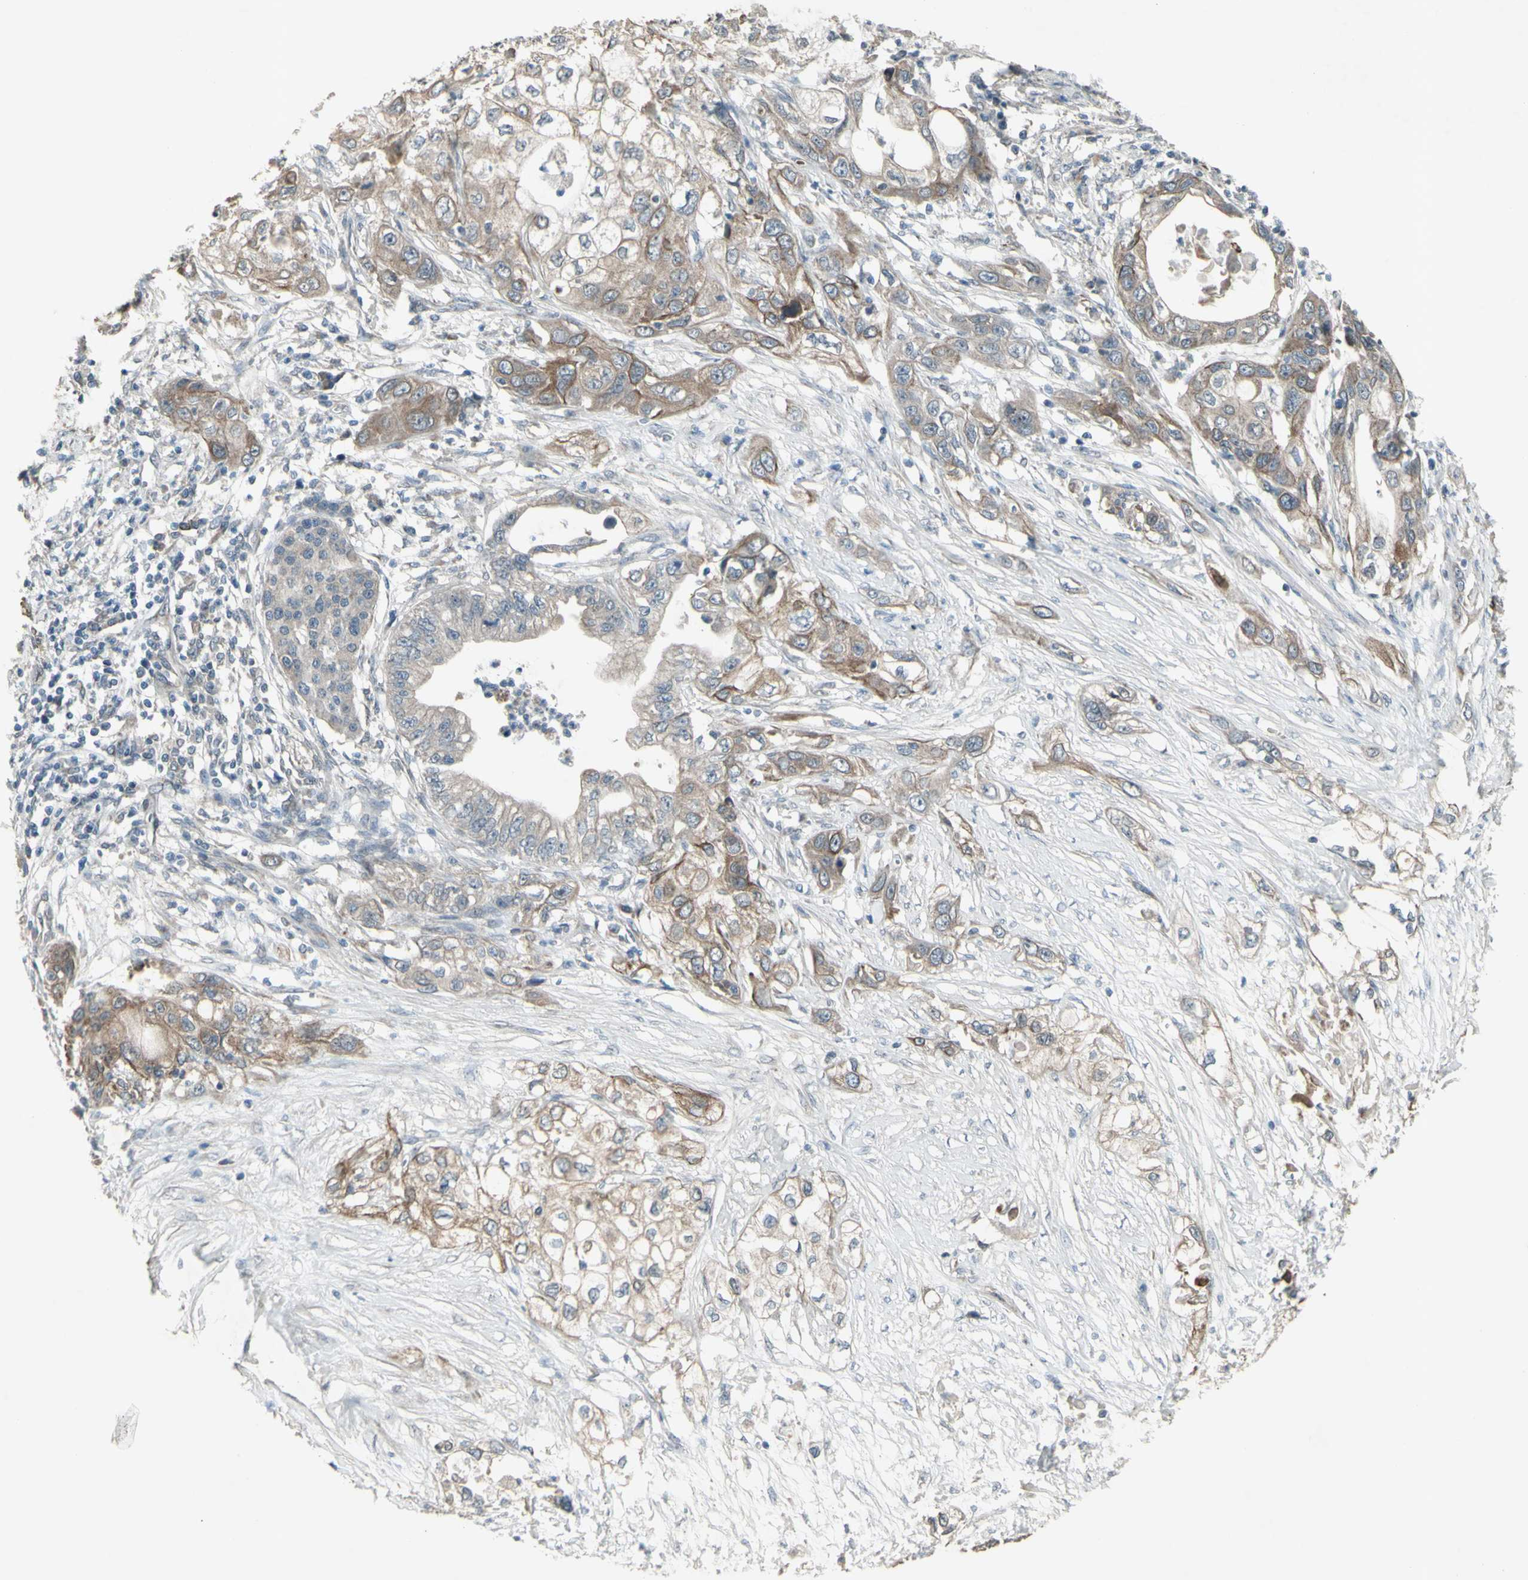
{"staining": {"intensity": "weak", "quantity": ">75%", "location": "cytoplasmic/membranous"}, "tissue": "pancreatic cancer", "cell_type": "Tumor cells", "image_type": "cancer", "snomed": [{"axis": "morphology", "description": "Adenocarcinoma, NOS"}, {"axis": "topography", "description": "Pancreas"}], "caption": "Pancreatic cancer (adenocarcinoma) was stained to show a protein in brown. There is low levels of weak cytoplasmic/membranous expression in approximately >75% of tumor cells. The staining was performed using DAB, with brown indicating positive protein expression. Nuclei are stained blue with hematoxylin.", "gene": "GRAMD1B", "patient": {"sex": "female", "age": 70}}